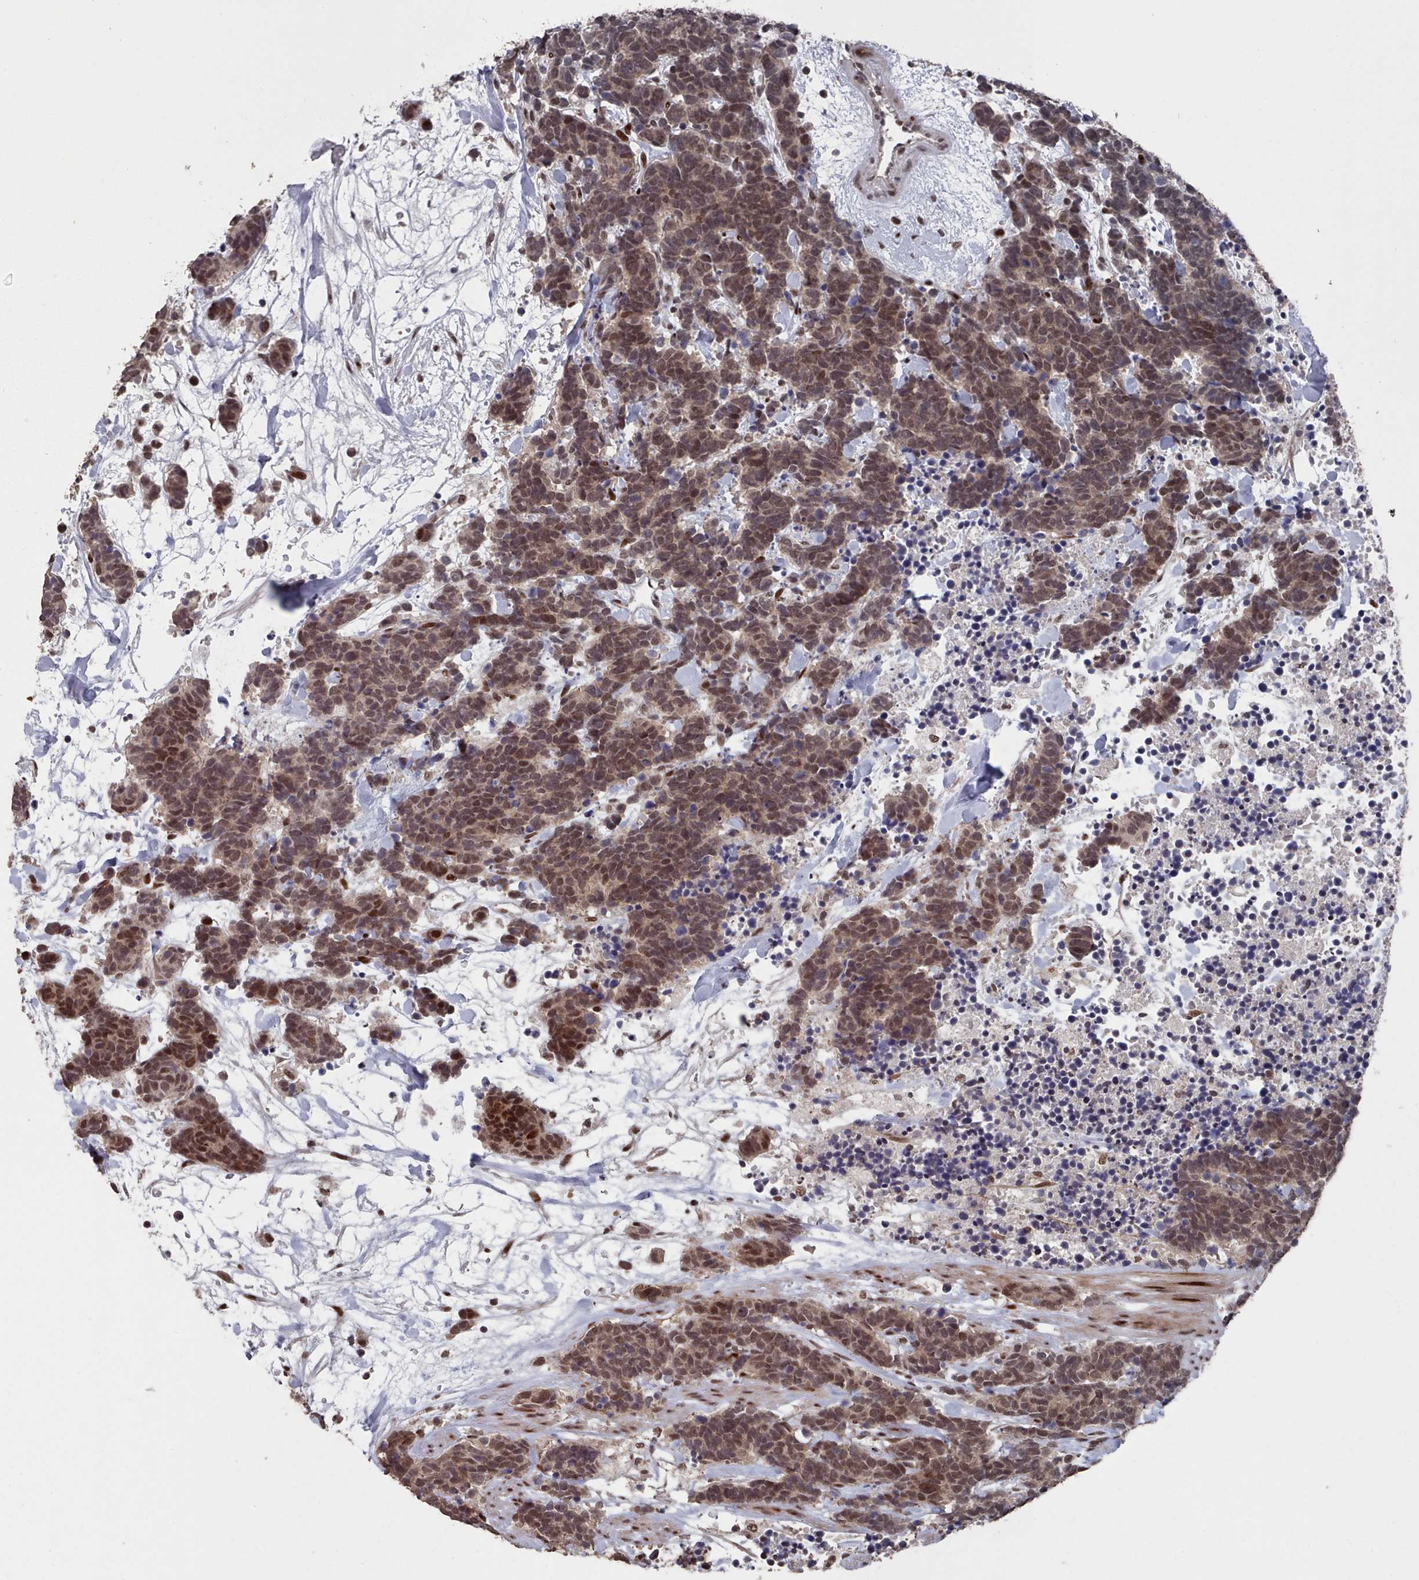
{"staining": {"intensity": "moderate", "quantity": ">75%", "location": "nuclear"}, "tissue": "carcinoid", "cell_type": "Tumor cells", "image_type": "cancer", "snomed": [{"axis": "morphology", "description": "Carcinoma, NOS"}, {"axis": "morphology", "description": "Carcinoid, malignant, NOS"}, {"axis": "topography", "description": "Prostate"}], "caption": "Immunohistochemical staining of human carcinoma displays moderate nuclear protein expression in approximately >75% of tumor cells. (DAB IHC, brown staining for protein, blue staining for nuclei).", "gene": "PNRC2", "patient": {"sex": "male", "age": 57}}